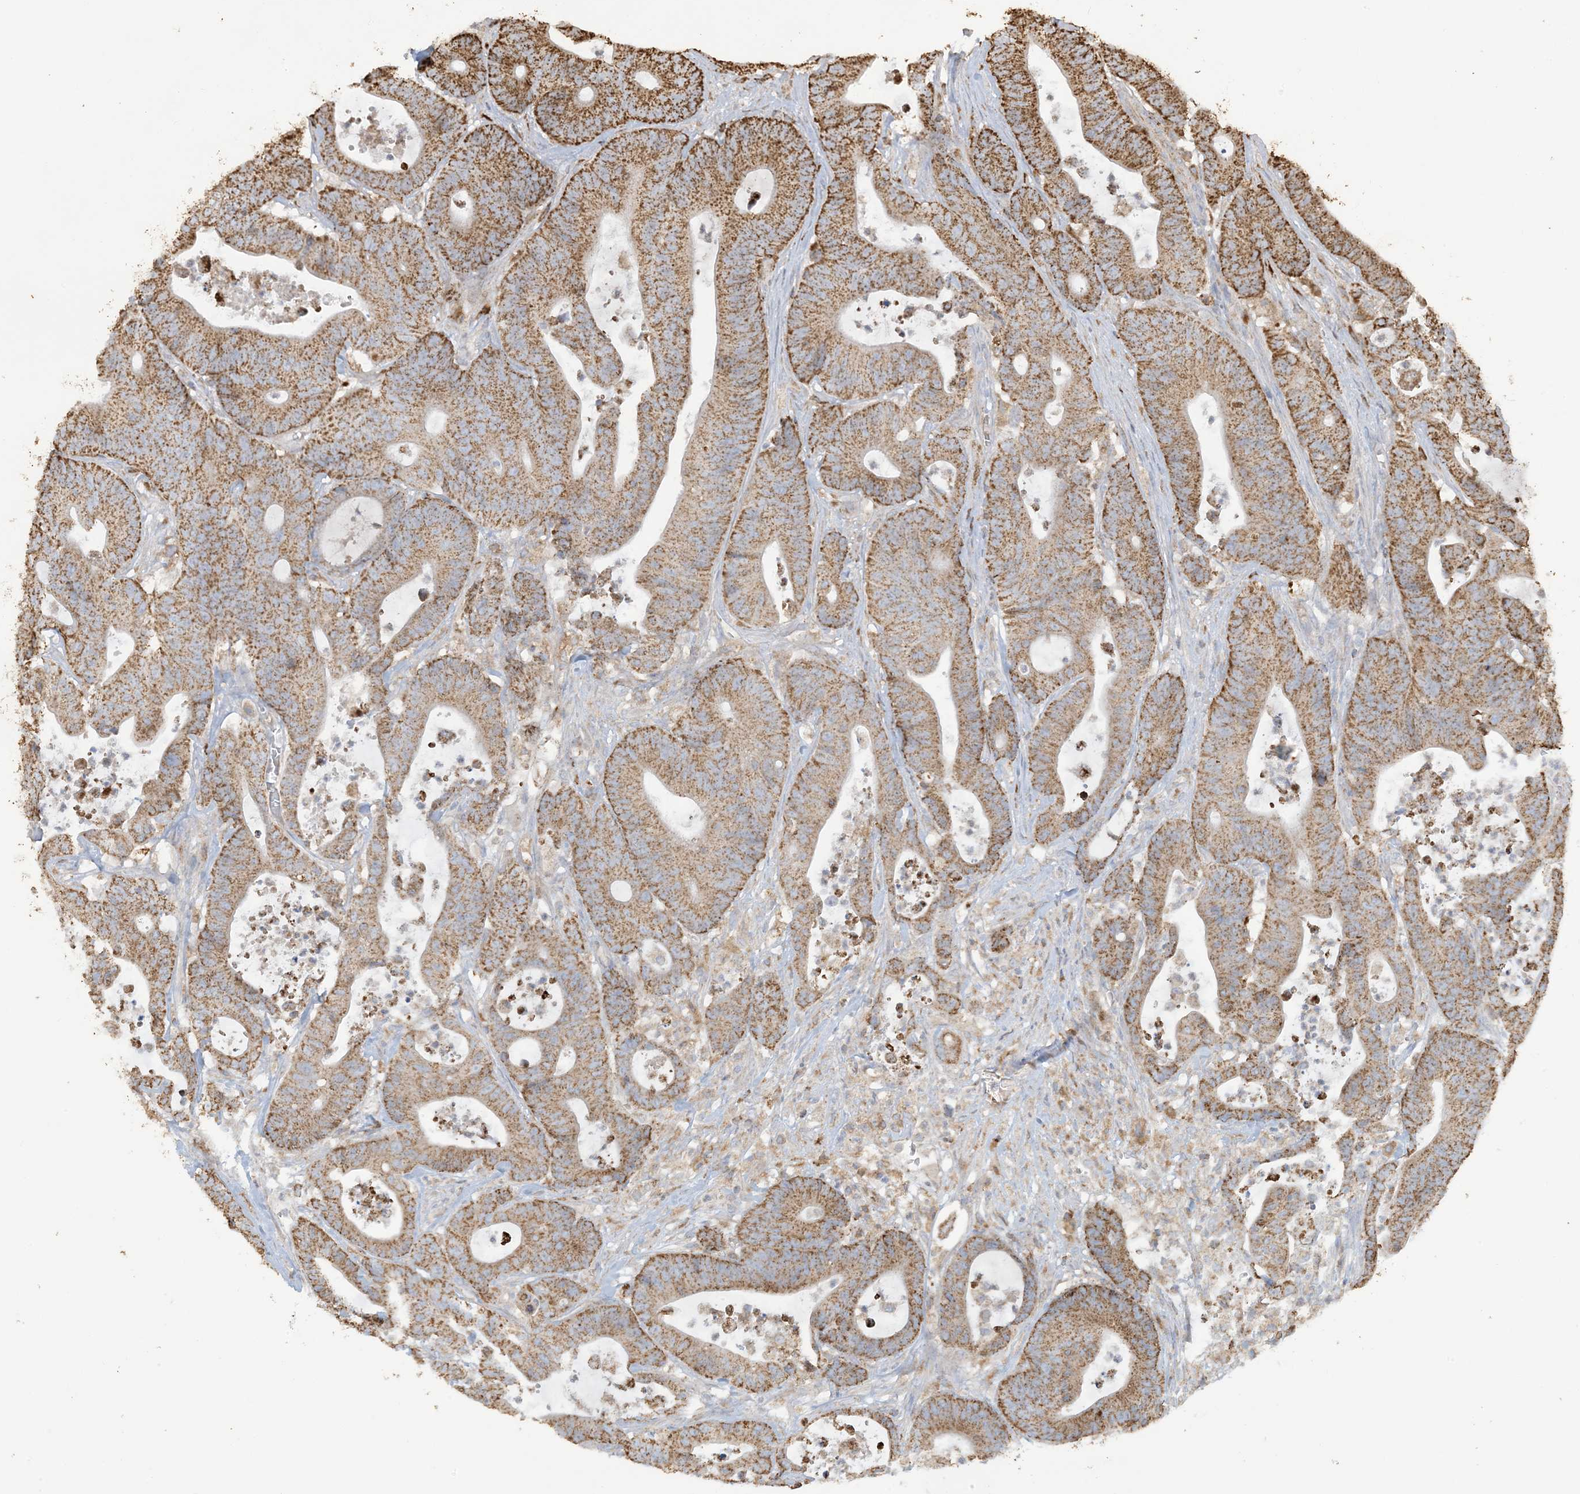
{"staining": {"intensity": "moderate", "quantity": ">75%", "location": "cytoplasmic/membranous"}, "tissue": "colorectal cancer", "cell_type": "Tumor cells", "image_type": "cancer", "snomed": [{"axis": "morphology", "description": "Adenocarcinoma, NOS"}, {"axis": "topography", "description": "Colon"}], "caption": "Human colorectal adenocarcinoma stained with a protein marker exhibits moderate staining in tumor cells.", "gene": "AGA", "patient": {"sex": "female", "age": 84}}